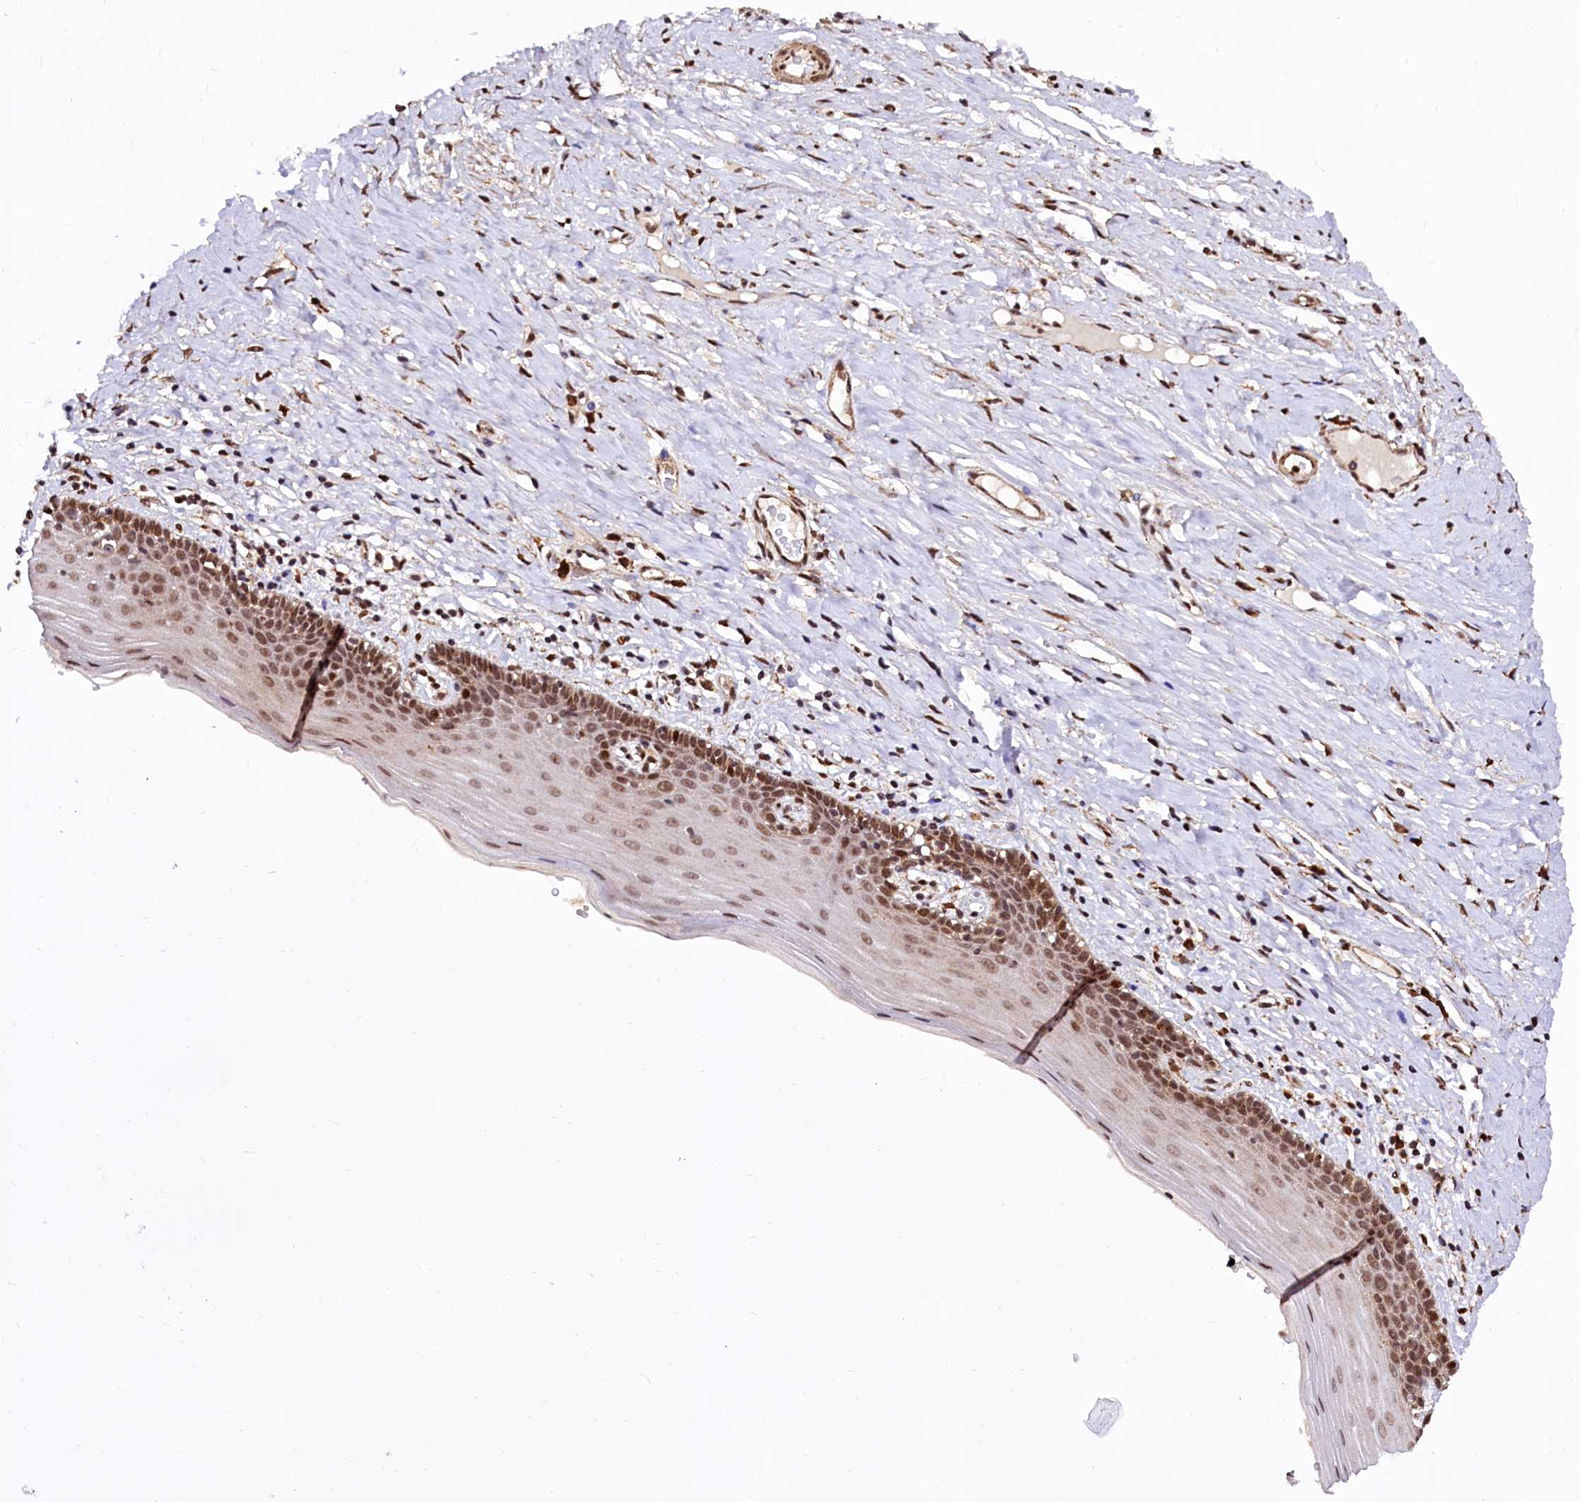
{"staining": {"intensity": "strong", "quantity": ">75%", "location": "cytoplasmic/membranous,nuclear"}, "tissue": "cervix", "cell_type": "Glandular cells", "image_type": "normal", "snomed": [{"axis": "morphology", "description": "Normal tissue, NOS"}, {"axis": "topography", "description": "Cervix"}], "caption": "Glandular cells exhibit high levels of strong cytoplasmic/membranous,nuclear staining in approximately >75% of cells in benign human cervix.", "gene": "PDS5B", "patient": {"sex": "female", "age": 42}}